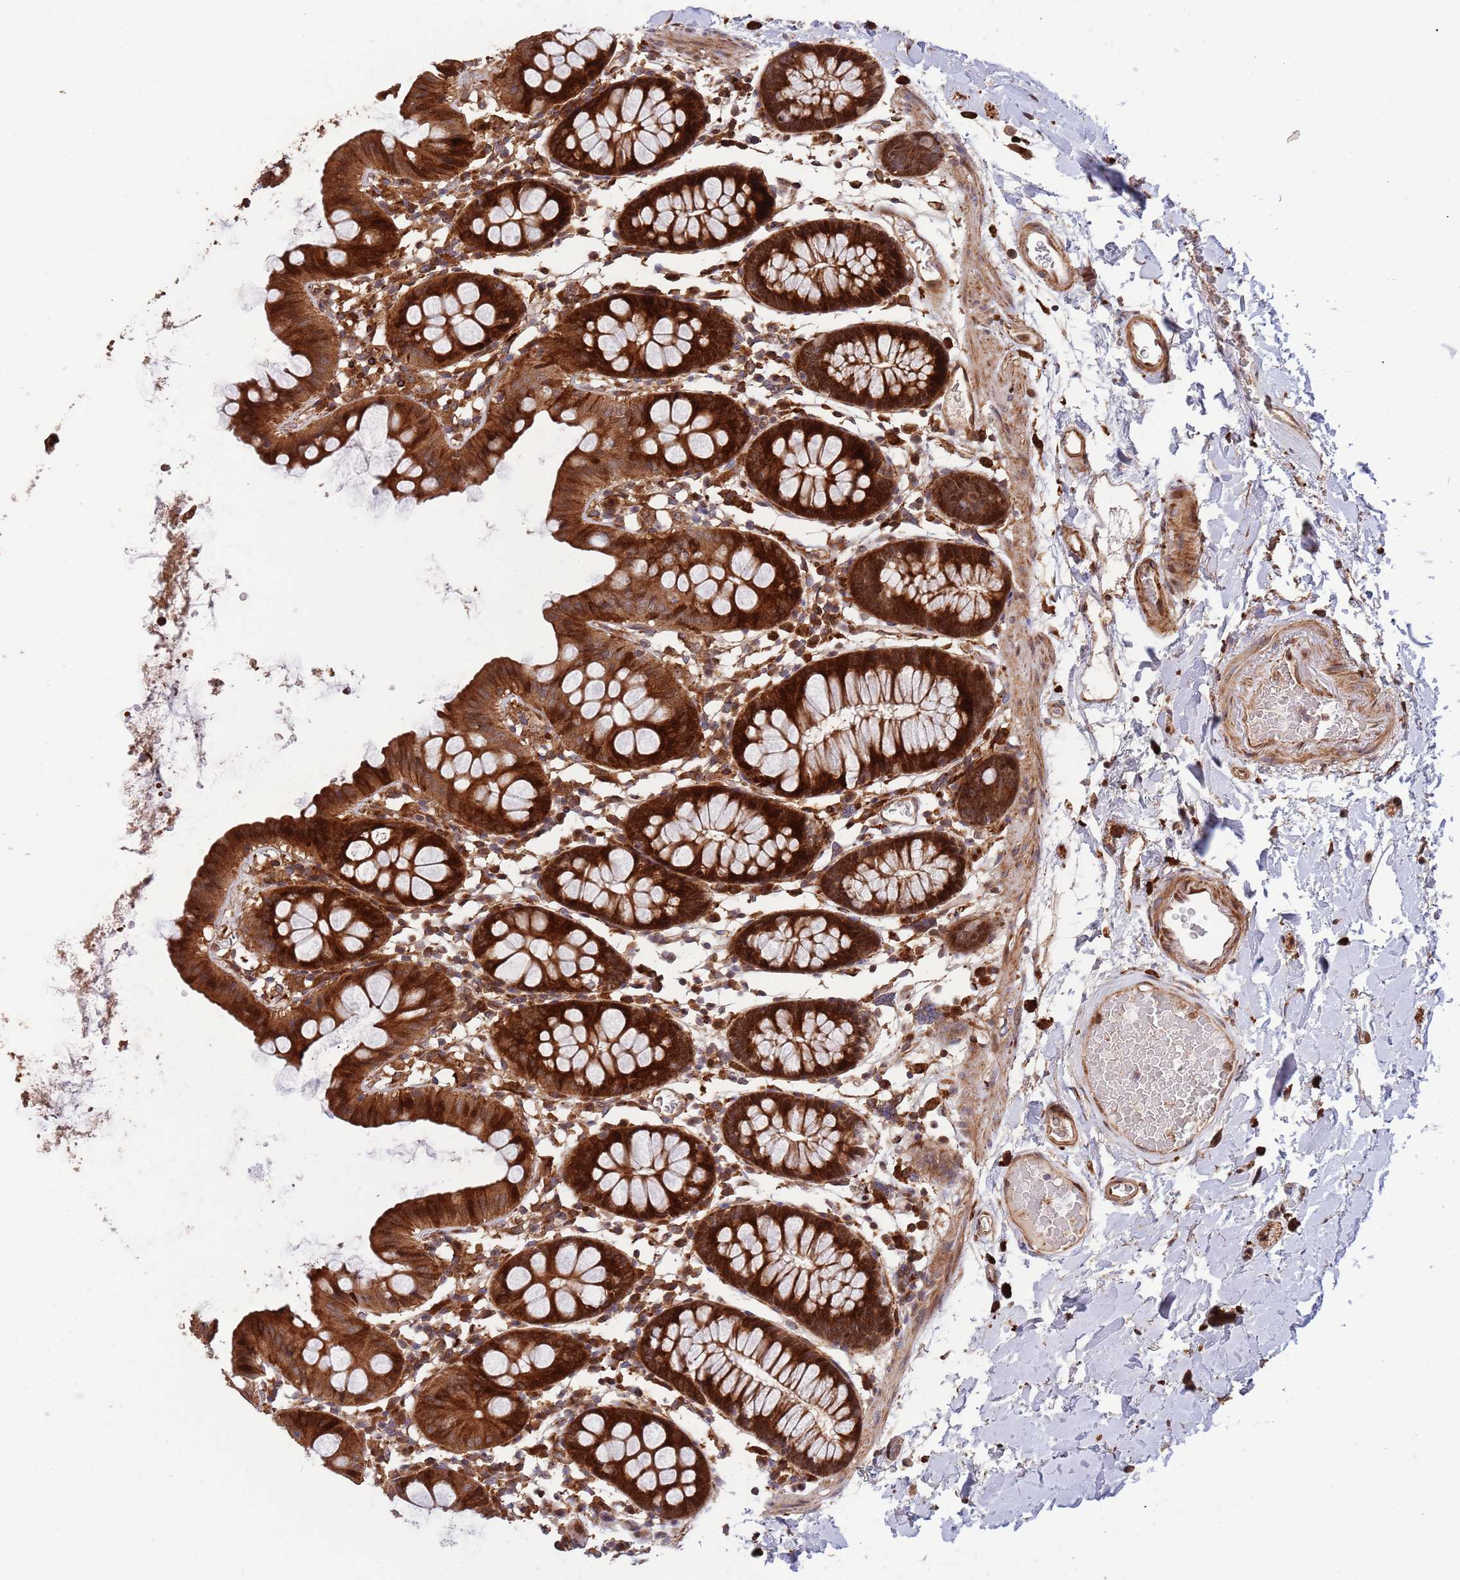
{"staining": {"intensity": "moderate", "quantity": ">75%", "location": "cytoplasmic/membranous,nuclear"}, "tissue": "colon", "cell_type": "Endothelial cells", "image_type": "normal", "snomed": [{"axis": "morphology", "description": "Normal tissue, NOS"}, {"axis": "topography", "description": "Colon"}], "caption": "The immunohistochemical stain labels moderate cytoplasmic/membranous,nuclear positivity in endothelial cells of normal colon. (DAB (3,3'-diaminobenzidine) IHC with brightfield microscopy, high magnification).", "gene": "ZNF428", "patient": {"sex": "male", "age": 75}}